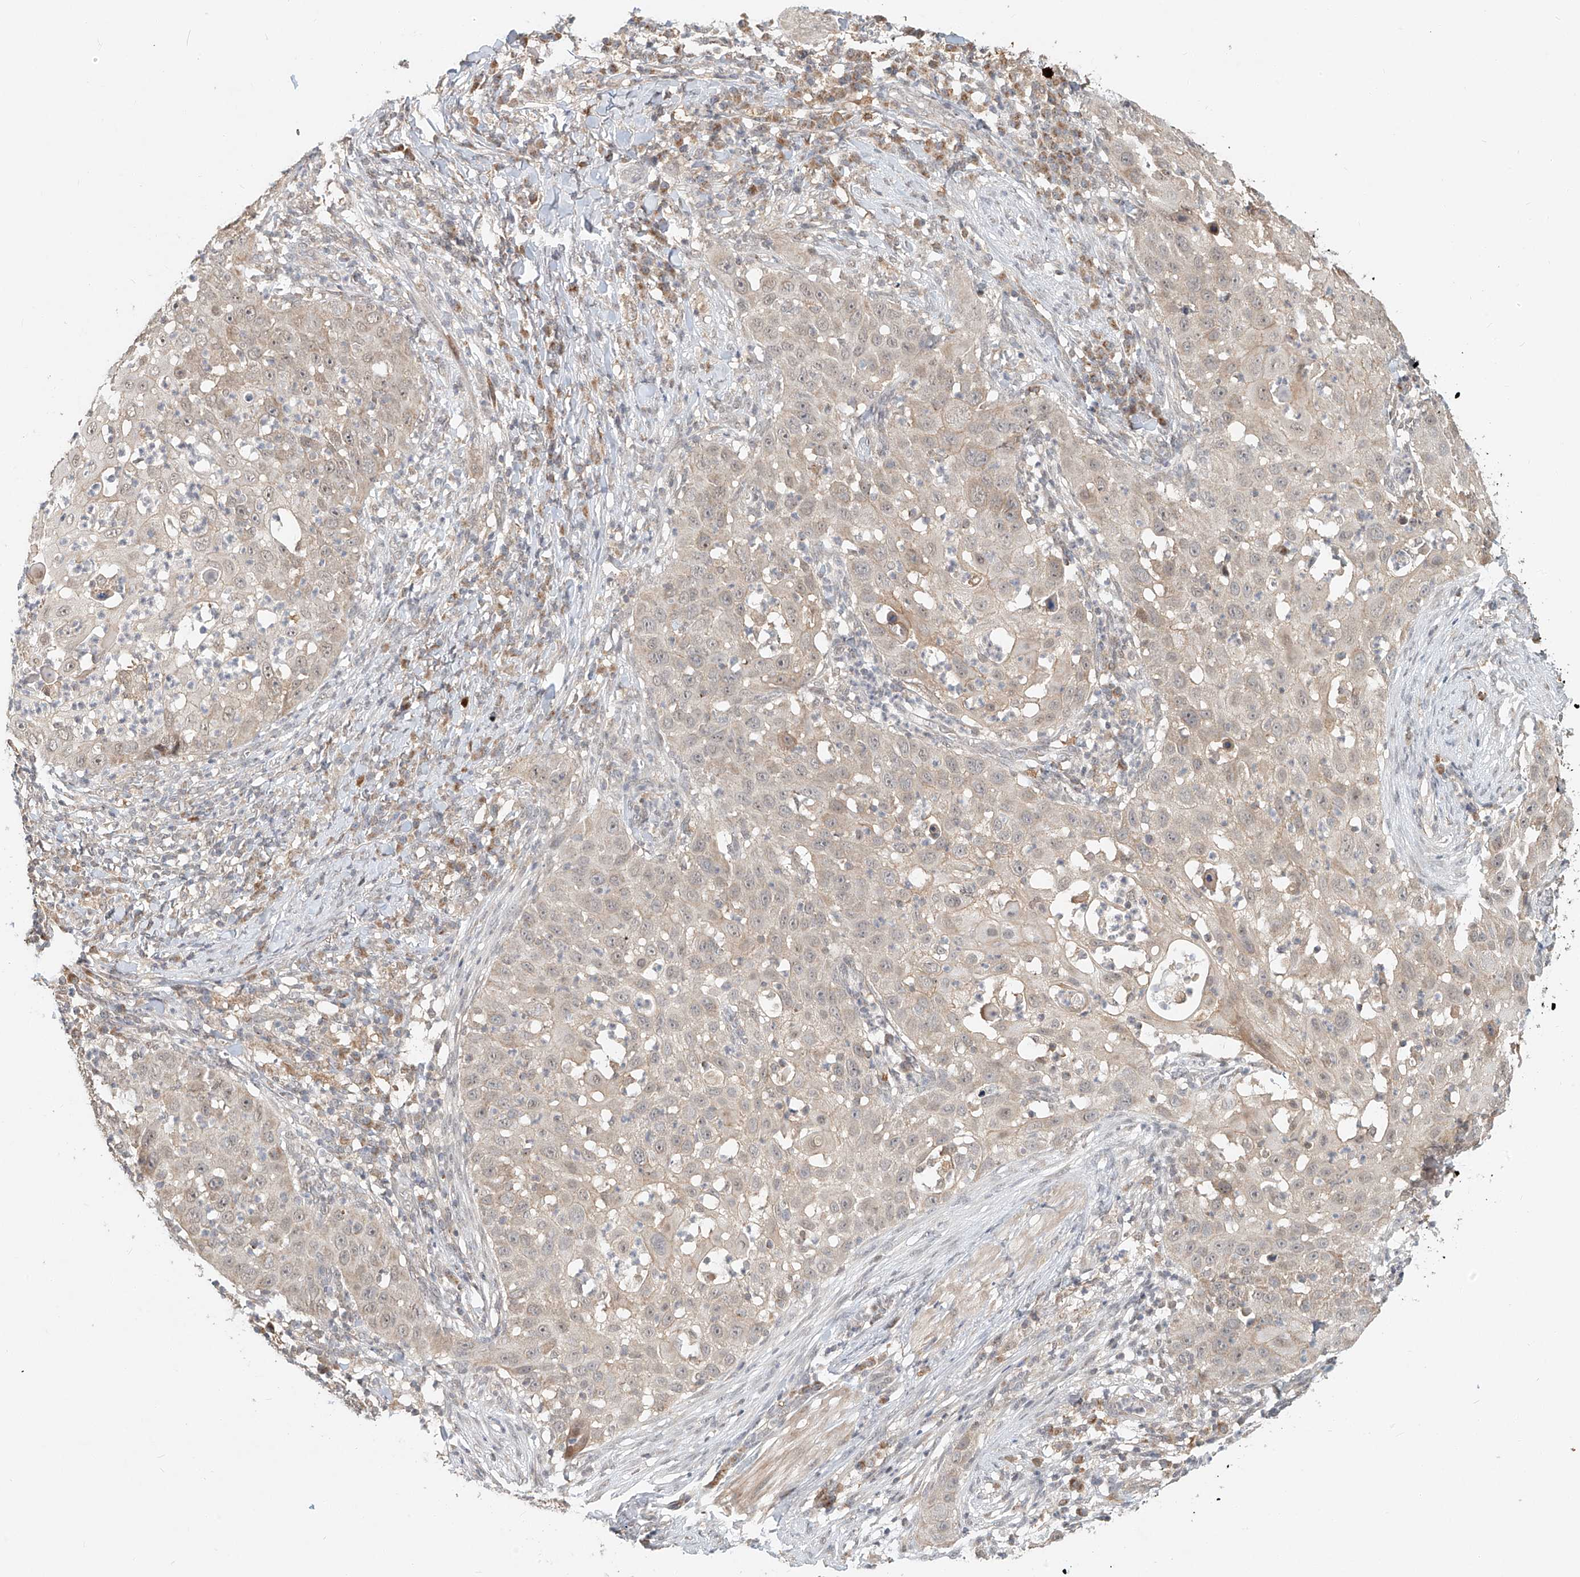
{"staining": {"intensity": "negative", "quantity": "none", "location": "none"}, "tissue": "skin cancer", "cell_type": "Tumor cells", "image_type": "cancer", "snomed": [{"axis": "morphology", "description": "Squamous cell carcinoma, NOS"}, {"axis": "topography", "description": "Skin"}], "caption": "Immunohistochemistry (IHC) micrograph of human squamous cell carcinoma (skin) stained for a protein (brown), which demonstrates no positivity in tumor cells. Nuclei are stained in blue.", "gene": "SYTL3", "patient": {"sex": "female", "age": 44}}